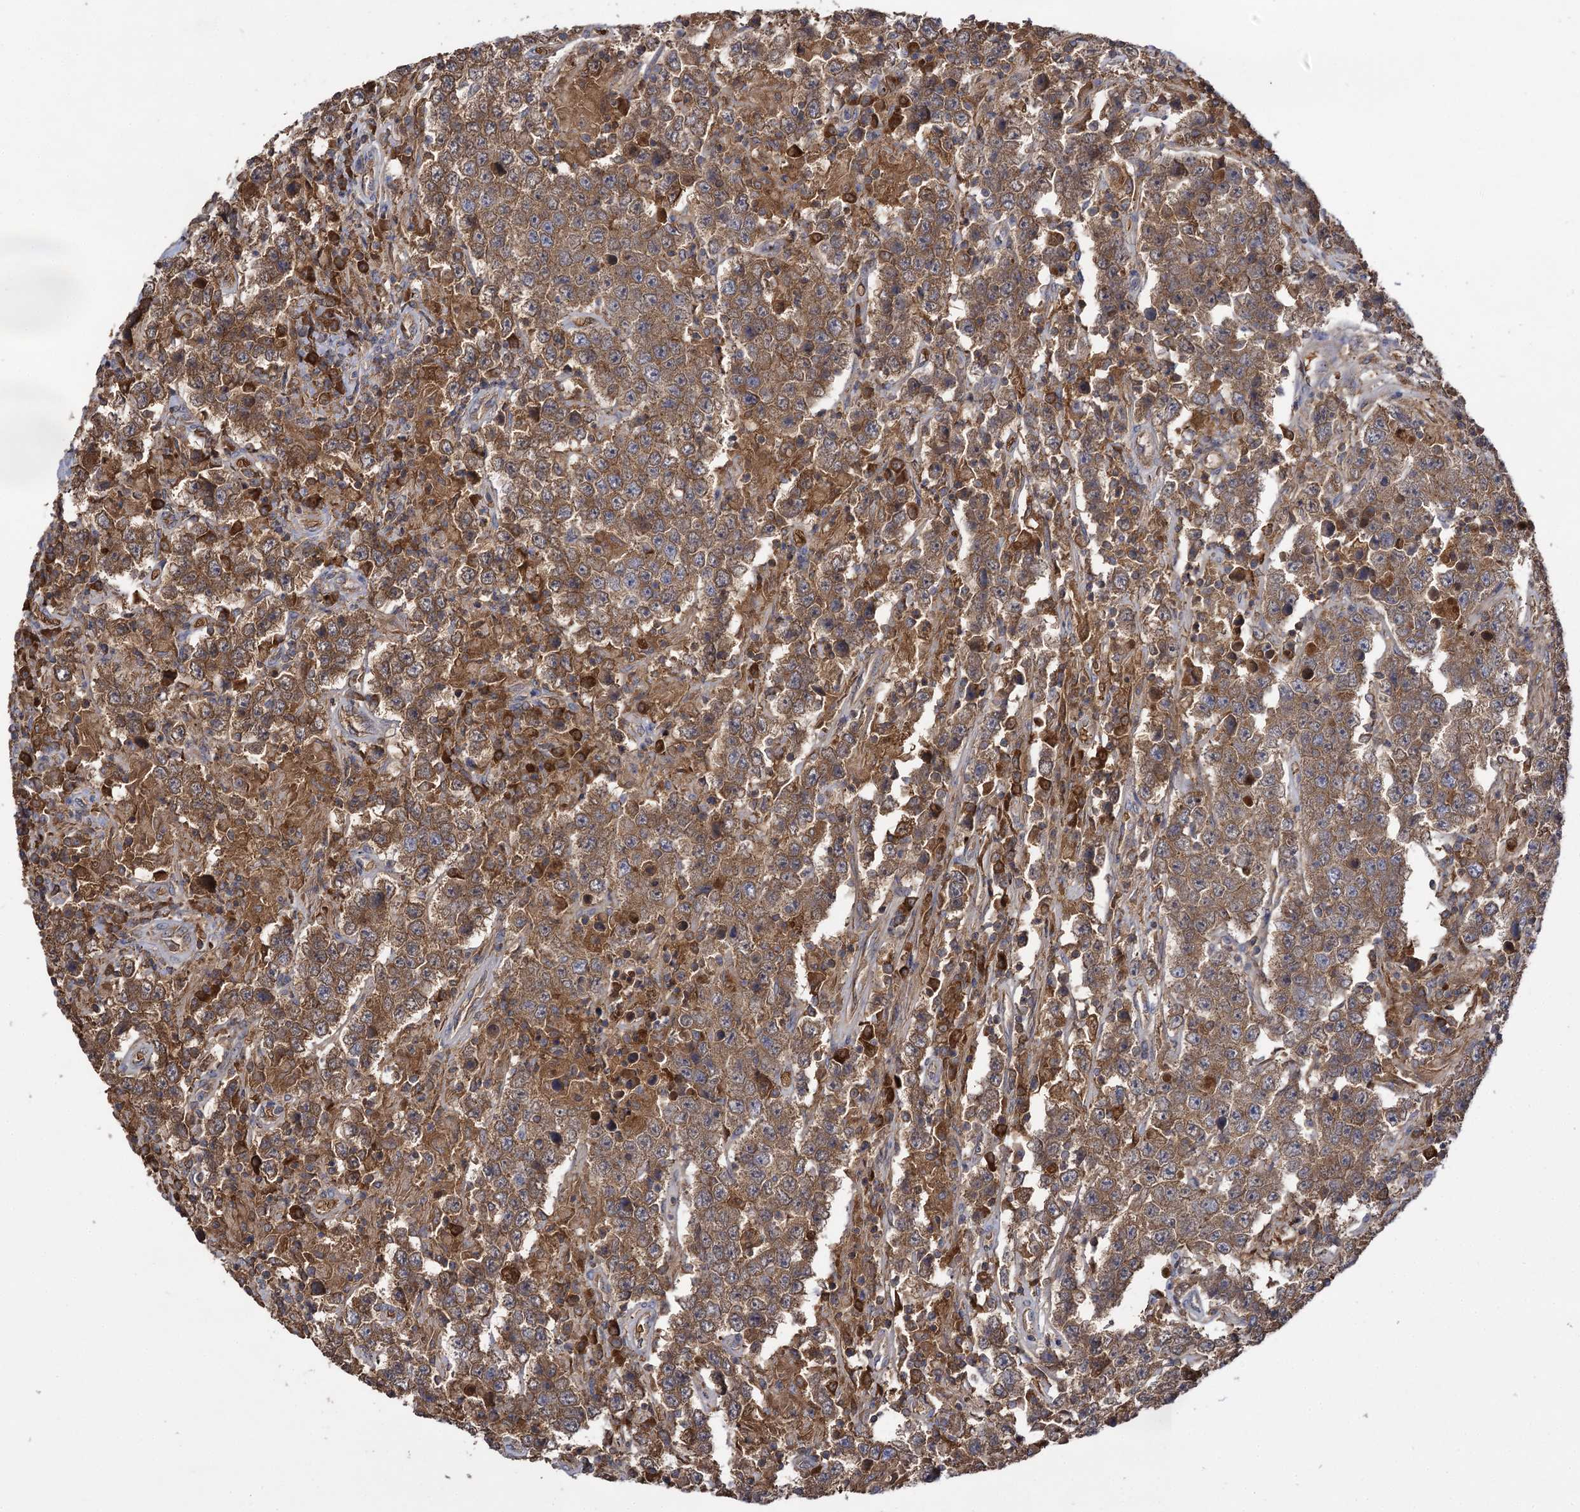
{"staining": {"intensity": "moderate", "quantity": ">75%", "location": "cytoplasmic/membranous"}, "tissue": "testis cancer", "cell_type": "Tumor cells", "image_type": "cancer", "snomed": [{"axis": "morphology", "description": "Normal tissue, NOS"}, {"axis": "morphology", "description": "Urothelial carcinoma, High grade"}, {"axis": "morphology", "description": "Seminoma, NOS"}, {"axis": "morphology", "description": "Carcinoma, Embryonal, NOS"}, {"axis": "topography", "description": "Urinary bladder"}, {"axis": "topography", "description": "Testis"}], "caption": "Testis cancer was stained to show a protein in brown. There is medium levels of moderate cytoplasmic/membranous expression in about >75% of tumor cells.", "gene": "USP50", "patient": {"sex": "male", "age": 41}}